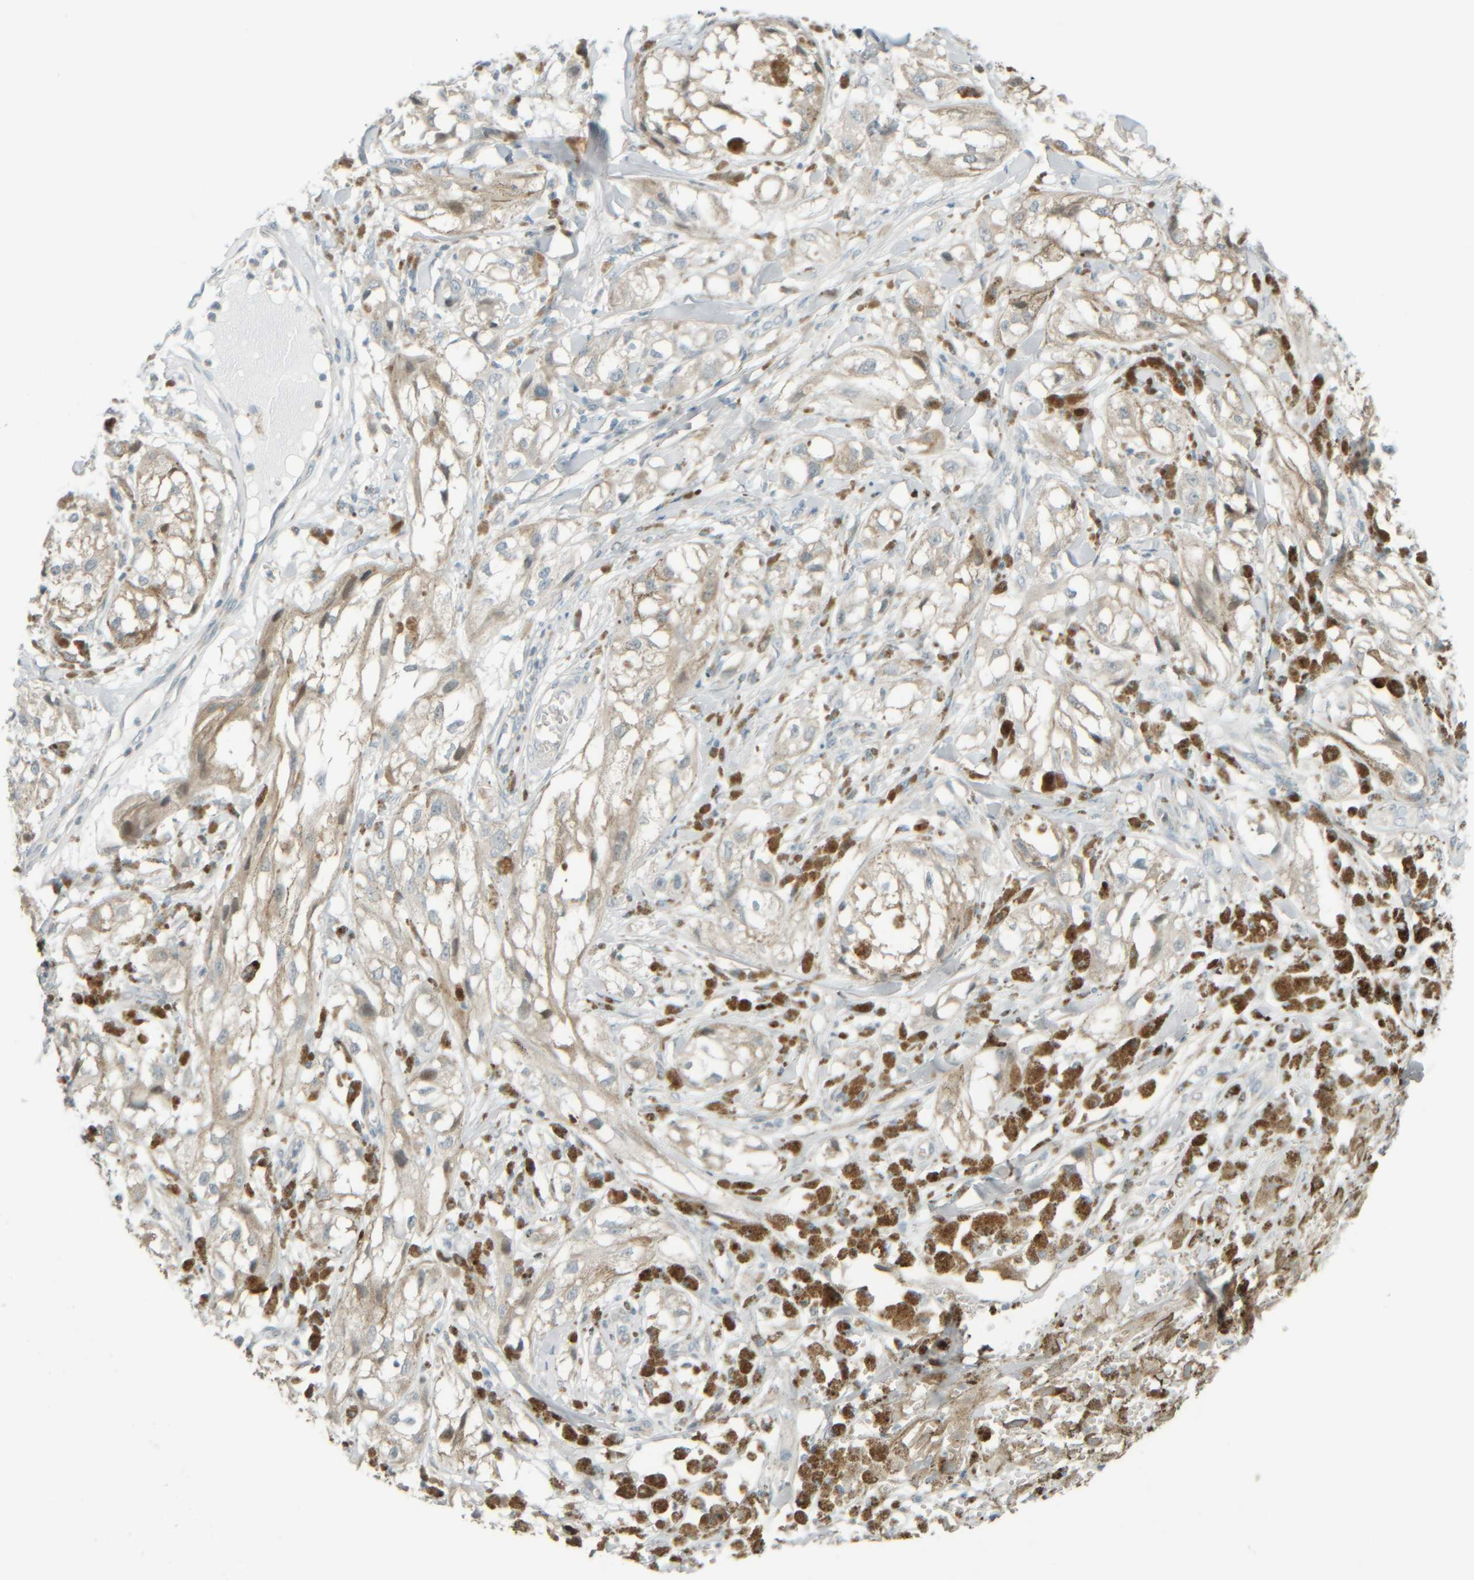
{"staining": {"intensity": "weak", "quantity": "25%-75%", "location": "cytoplasmic/membranous"}, "tissue": "melanoma", "cell_type": "Tumor cells", "image_type": "cancer", "snomed": [{"axis": "morphology", "description": "Malignant melanoma, NOS"}, {"axis": "topography", "description": "Skin"}], "caption": "Human melanoma stained for a protein (brown) shows weak cytoplasmic/membranous positive expression in approximately 25%-75% of tumor cells.", "gene": "PTGES3L-AARSD1", "patient": {"sex": "male", "age": 88}}